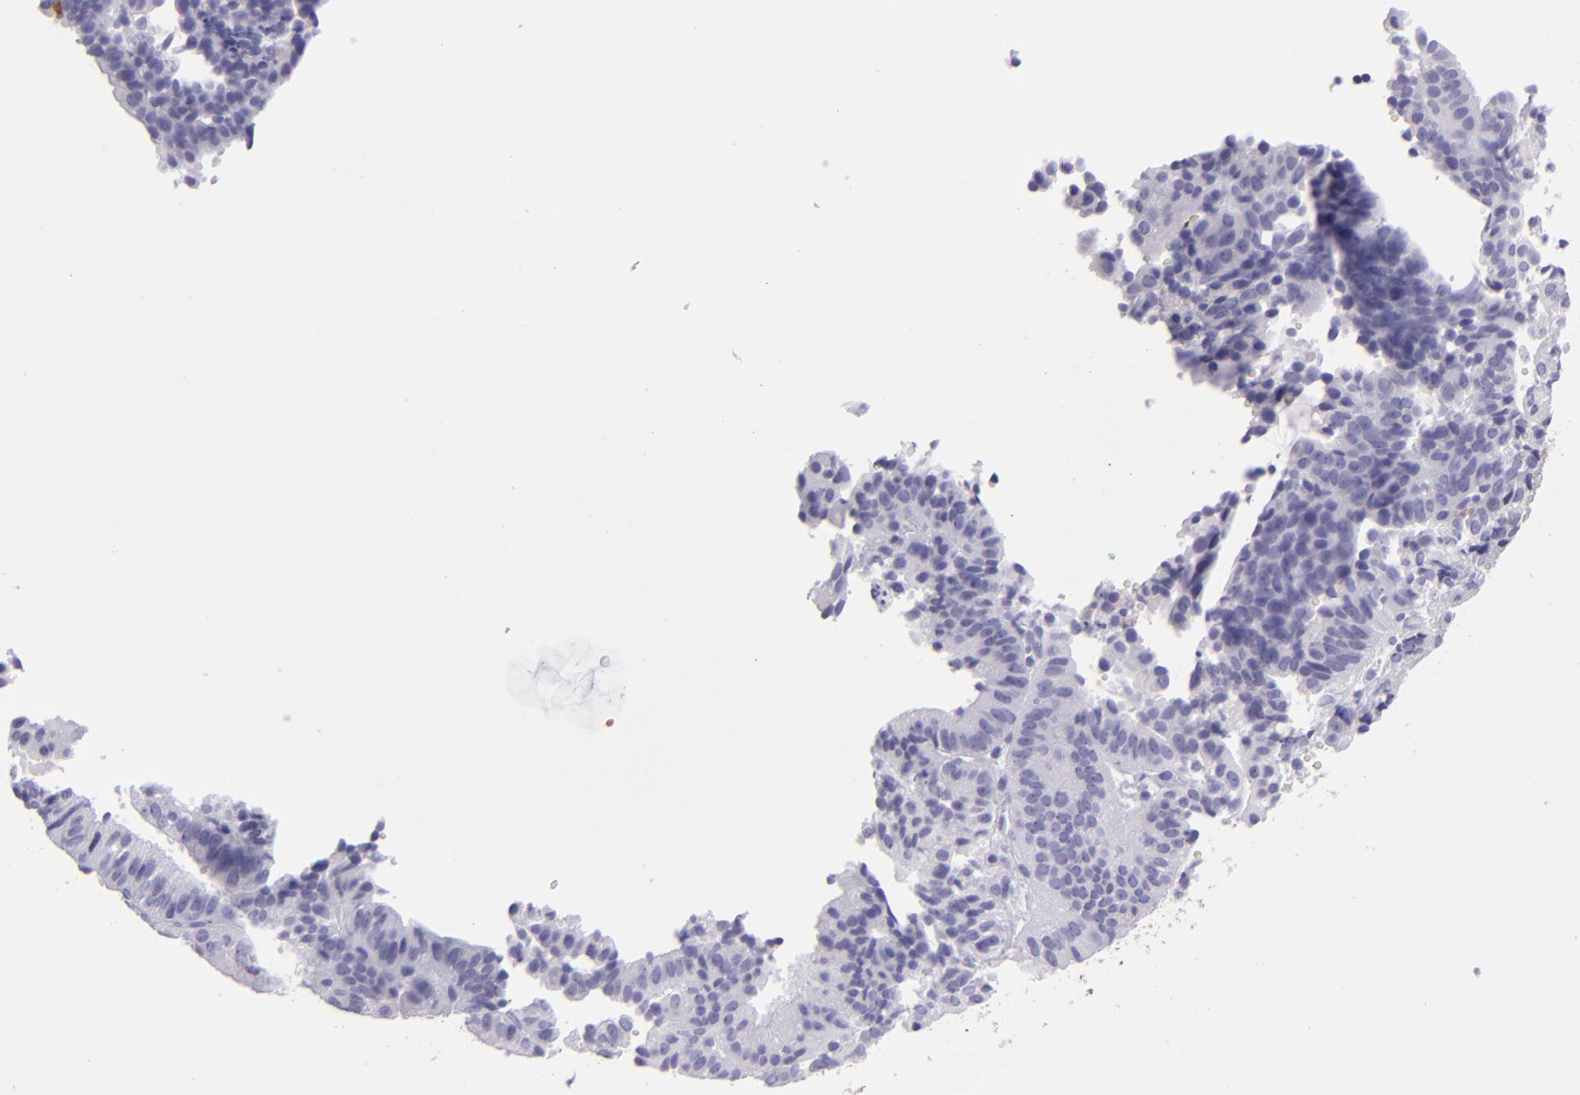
{"staining": {"intensity": "negative", "quantity": "none", "location": "none"}, "tissue": "cervical cancer", "cell_type": "Tumor cells", "image_type": "cancer", "snomed": [{"axis": "morphology", "description": "Adenocarcinoma, NOS"}, {"axis": "topography", "description": "Cervix"}], "caption": "Tumor cells show no significant positivity in cervical cancer. The staining was performed using DAB to visualize the protein expression in brown, while the nuclei were stained in blue with hematoxylin (Magnification: 20x).", "gene": "MUC5AC", "patient": {"sex": "female", "age": 60}}